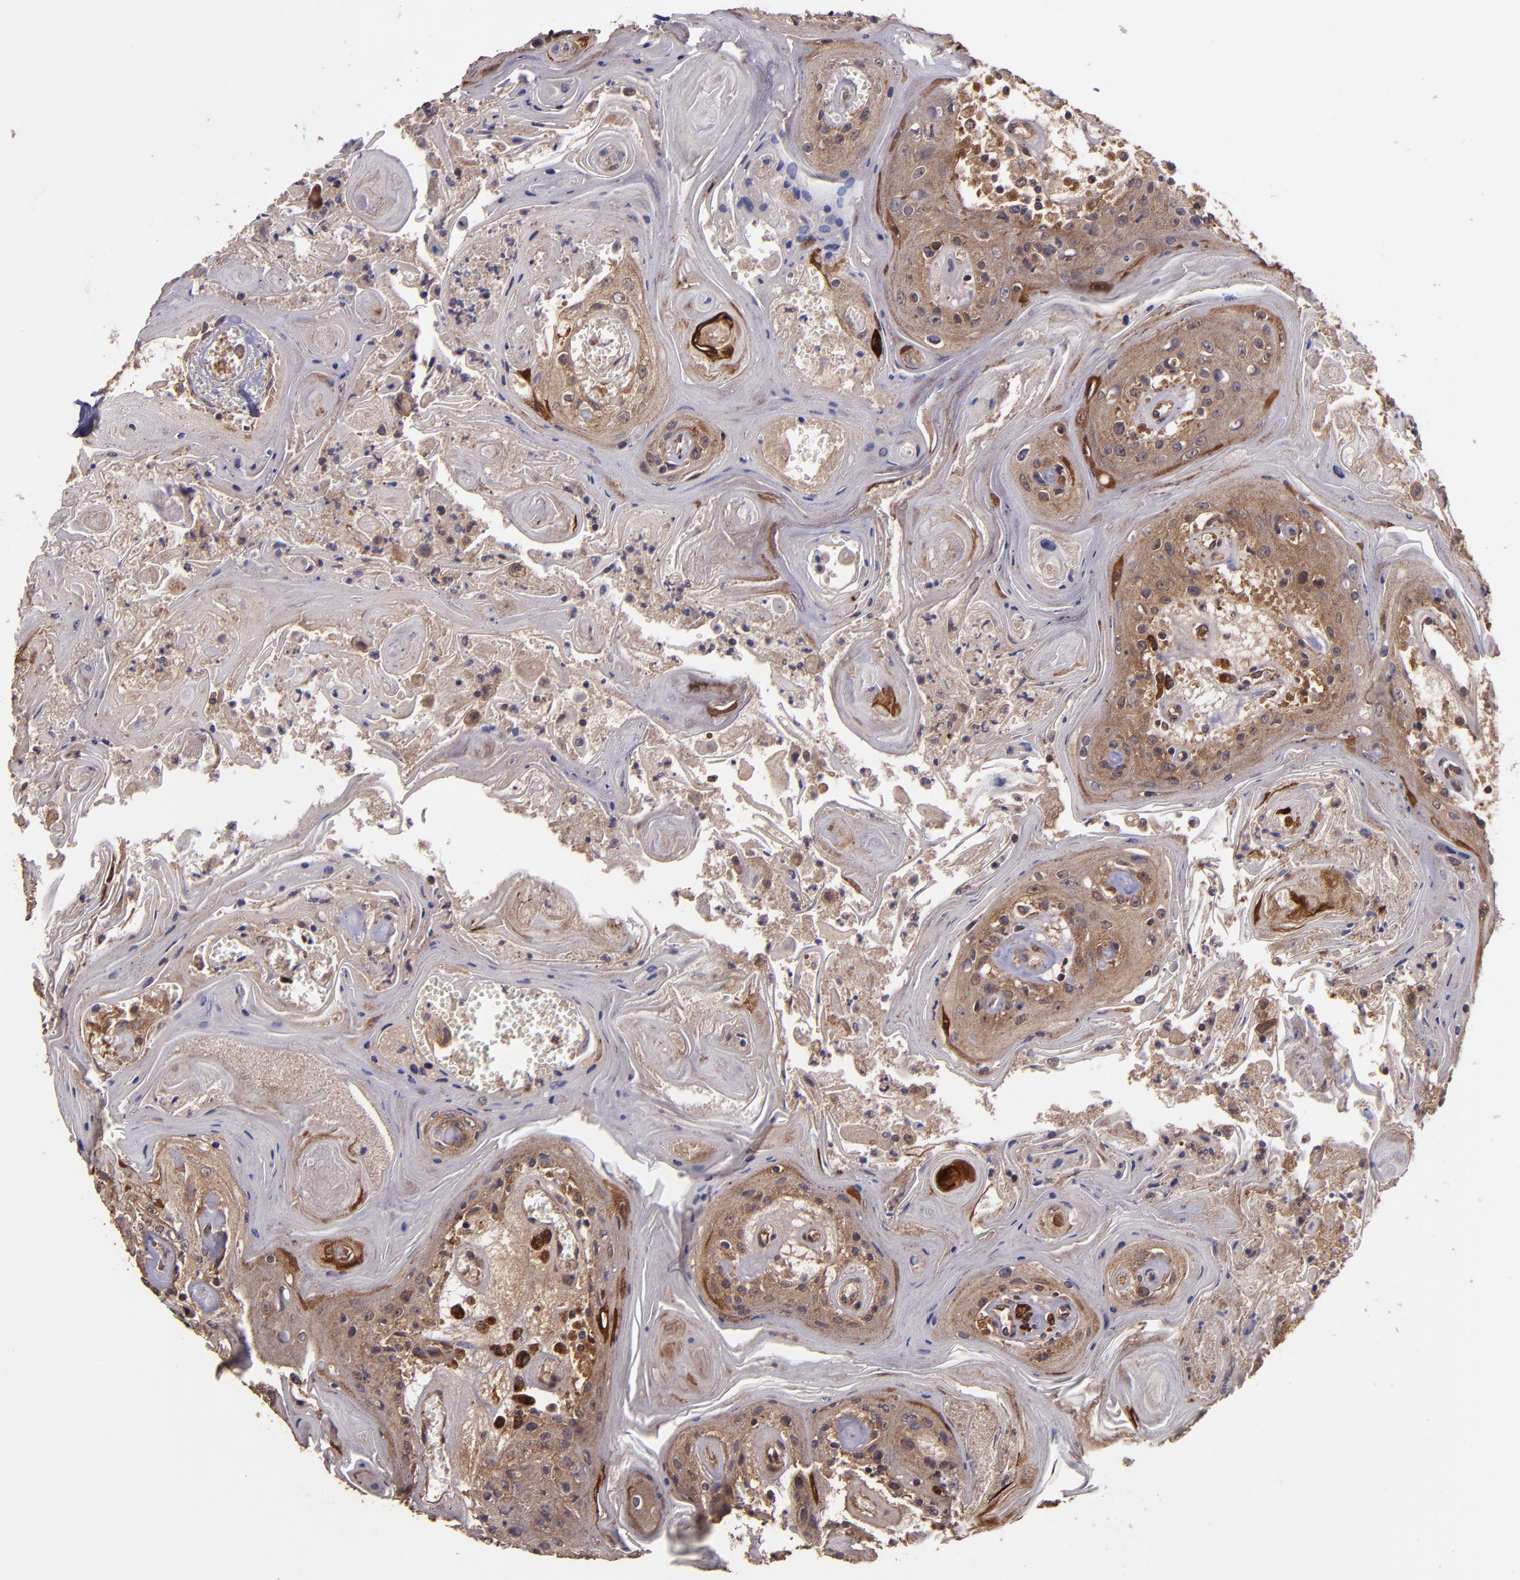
{"staining": {"intensity": "strong", "quantity": ">75%", "location": "cytoplasmic/membranous"}, "tissue": "head and neck cancer", "cell_type": "Tumor cells", "image_type": "cancer", "snomed": [{"axis": "morphology", "description": "Squamous cell carcinoma, NOS"}, {"axis": "topography", "description": "Oral tissue"}, {"axis": "topography", "description": "Head-Neck"}], "caption": "There is high levels of strong cytoplasmic/membranous expression in tumor cells of head and neck squamous cell carcinoma, as demonstrated by immunohistochemical staining (brown color).", "gene": "USP51", "patient": {"sex": "female", "age": 76}}